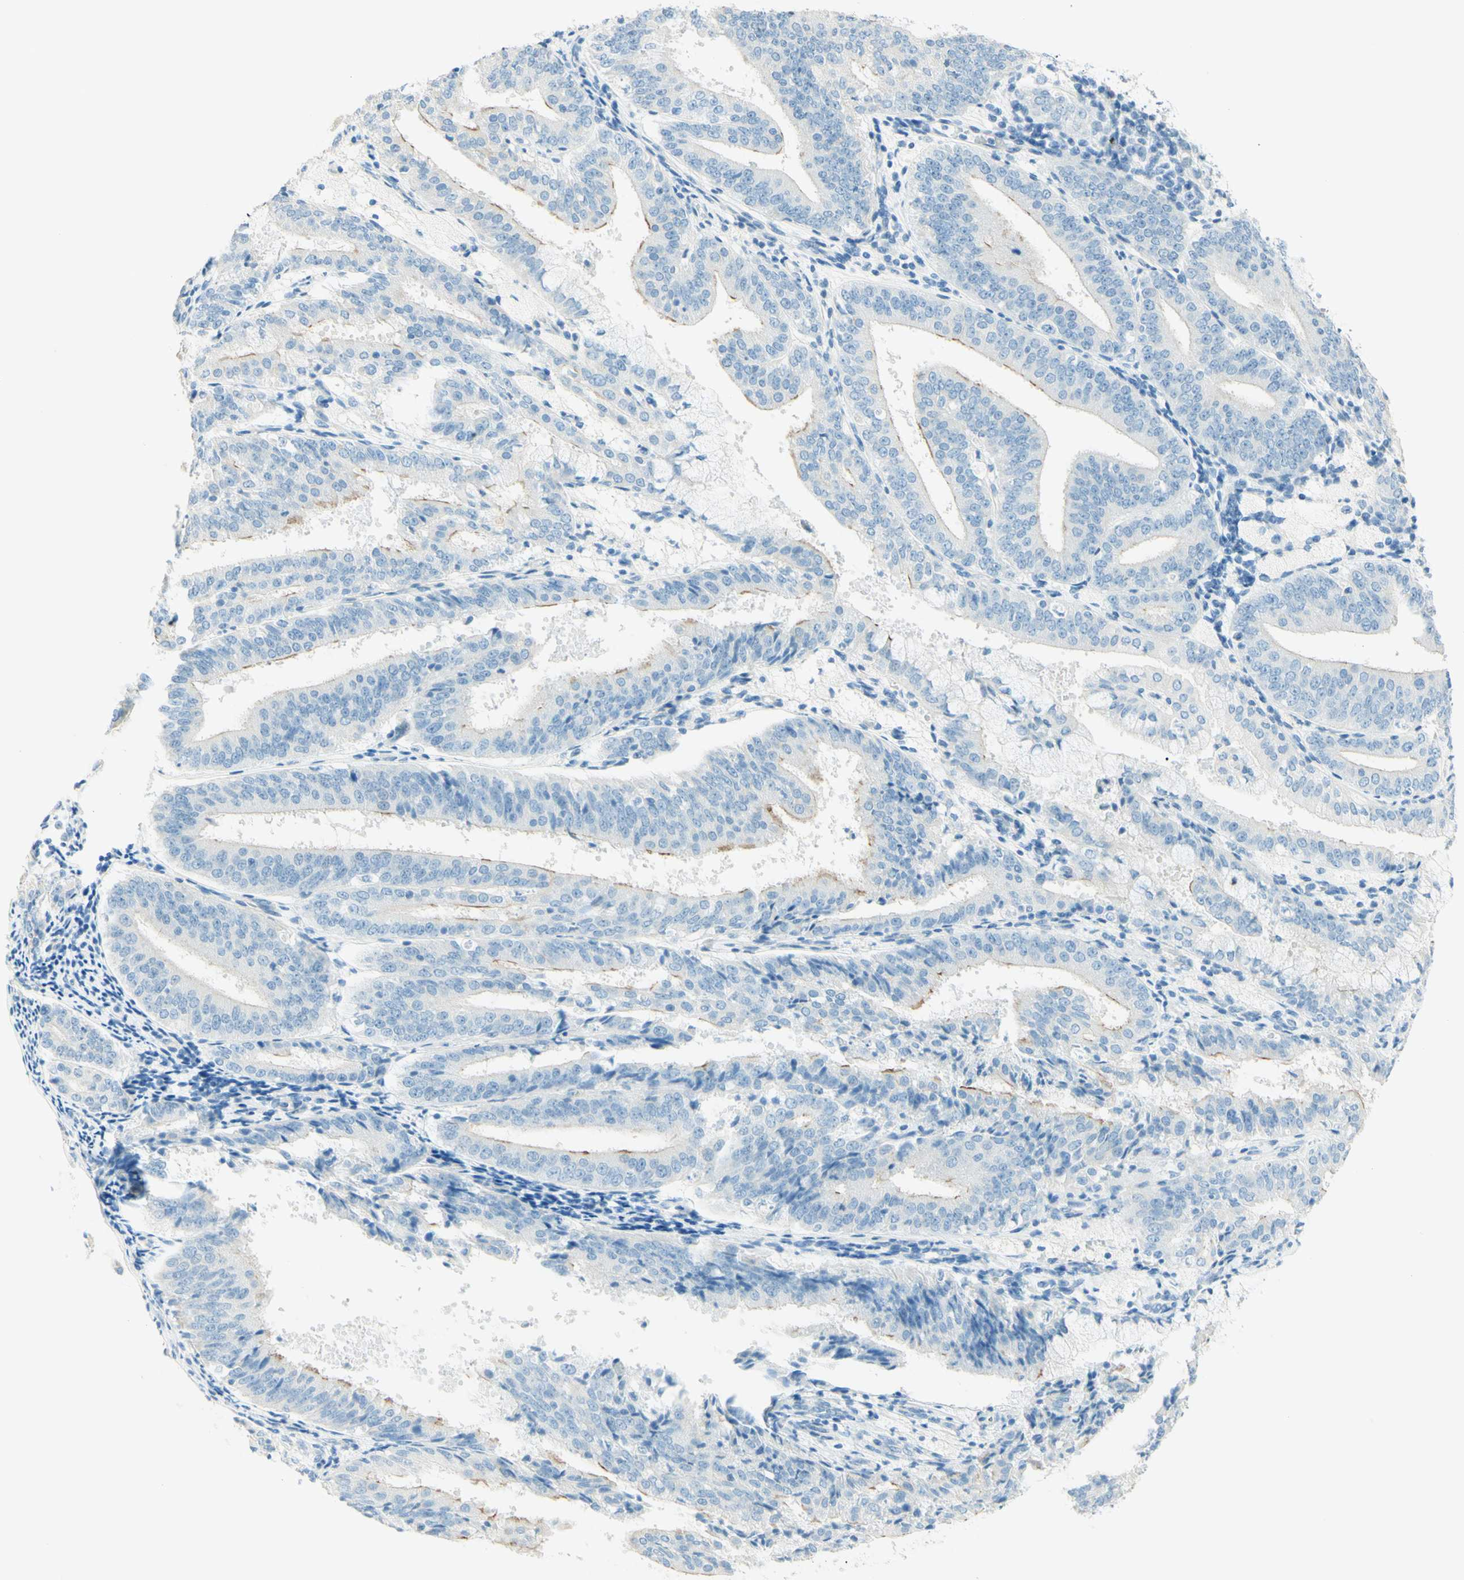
{"staining": {"intensity": "negative", "quantity": "none", "location": "none"}, "tissue": "endometrial cancer", "cell_type": "Tumor cells", "image_type": "cancer", "snomed": [{"axis": "morphology", "description": "Adenocarcinoma, NOS"}, {"axis": "topography", "description": "Endometrium"}], "caption": "High power microscopy histopathology image of an immunohistochemistry (IHC) micrograph of adenocarcinoma (endometrial), revealing no significant staining in tumor cells.", "gene": "TMEM132D", "patient": {"sex": "female", "age": 63}}